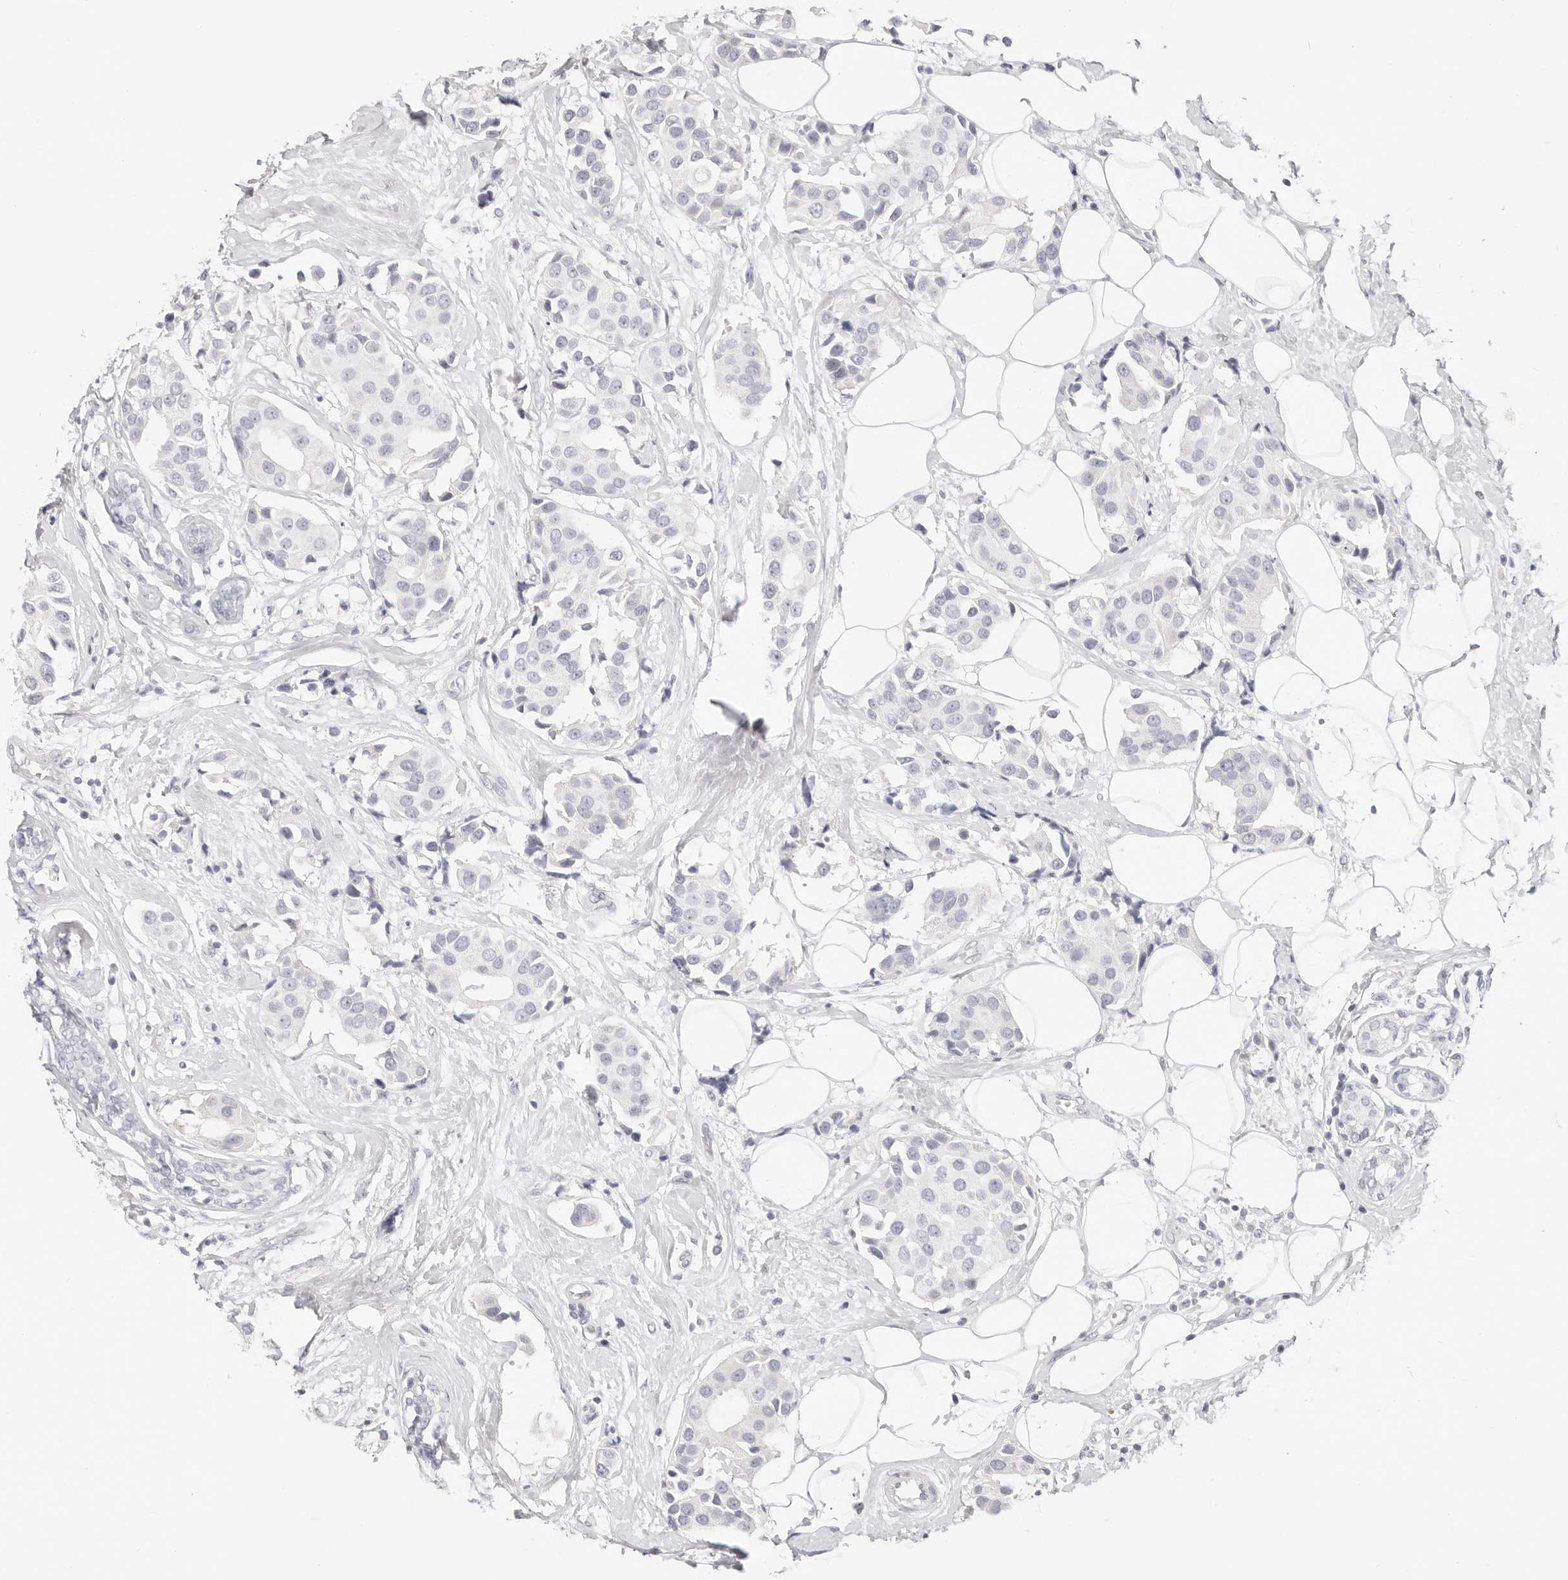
{"staining": {"intensity": "negative", "quantity": "none", "location": "none"}, "tissue": "breast cancer", "cell_type": "Tumor cells", "image_type": "cancer", "snomed": [{"axis": "morphology", "description": "Normal tissue, NOS"}, {"axis": "morphology", "description": "Duct carcinoma"}, {"axis": "topography", "description": "Breast"}], "caption": "Breast cancer was stained to show a protein in brown. There is no significant expression in tumor cells.", "gene": "ASCL1", "patient": {"sex": "female", "age": 39}}